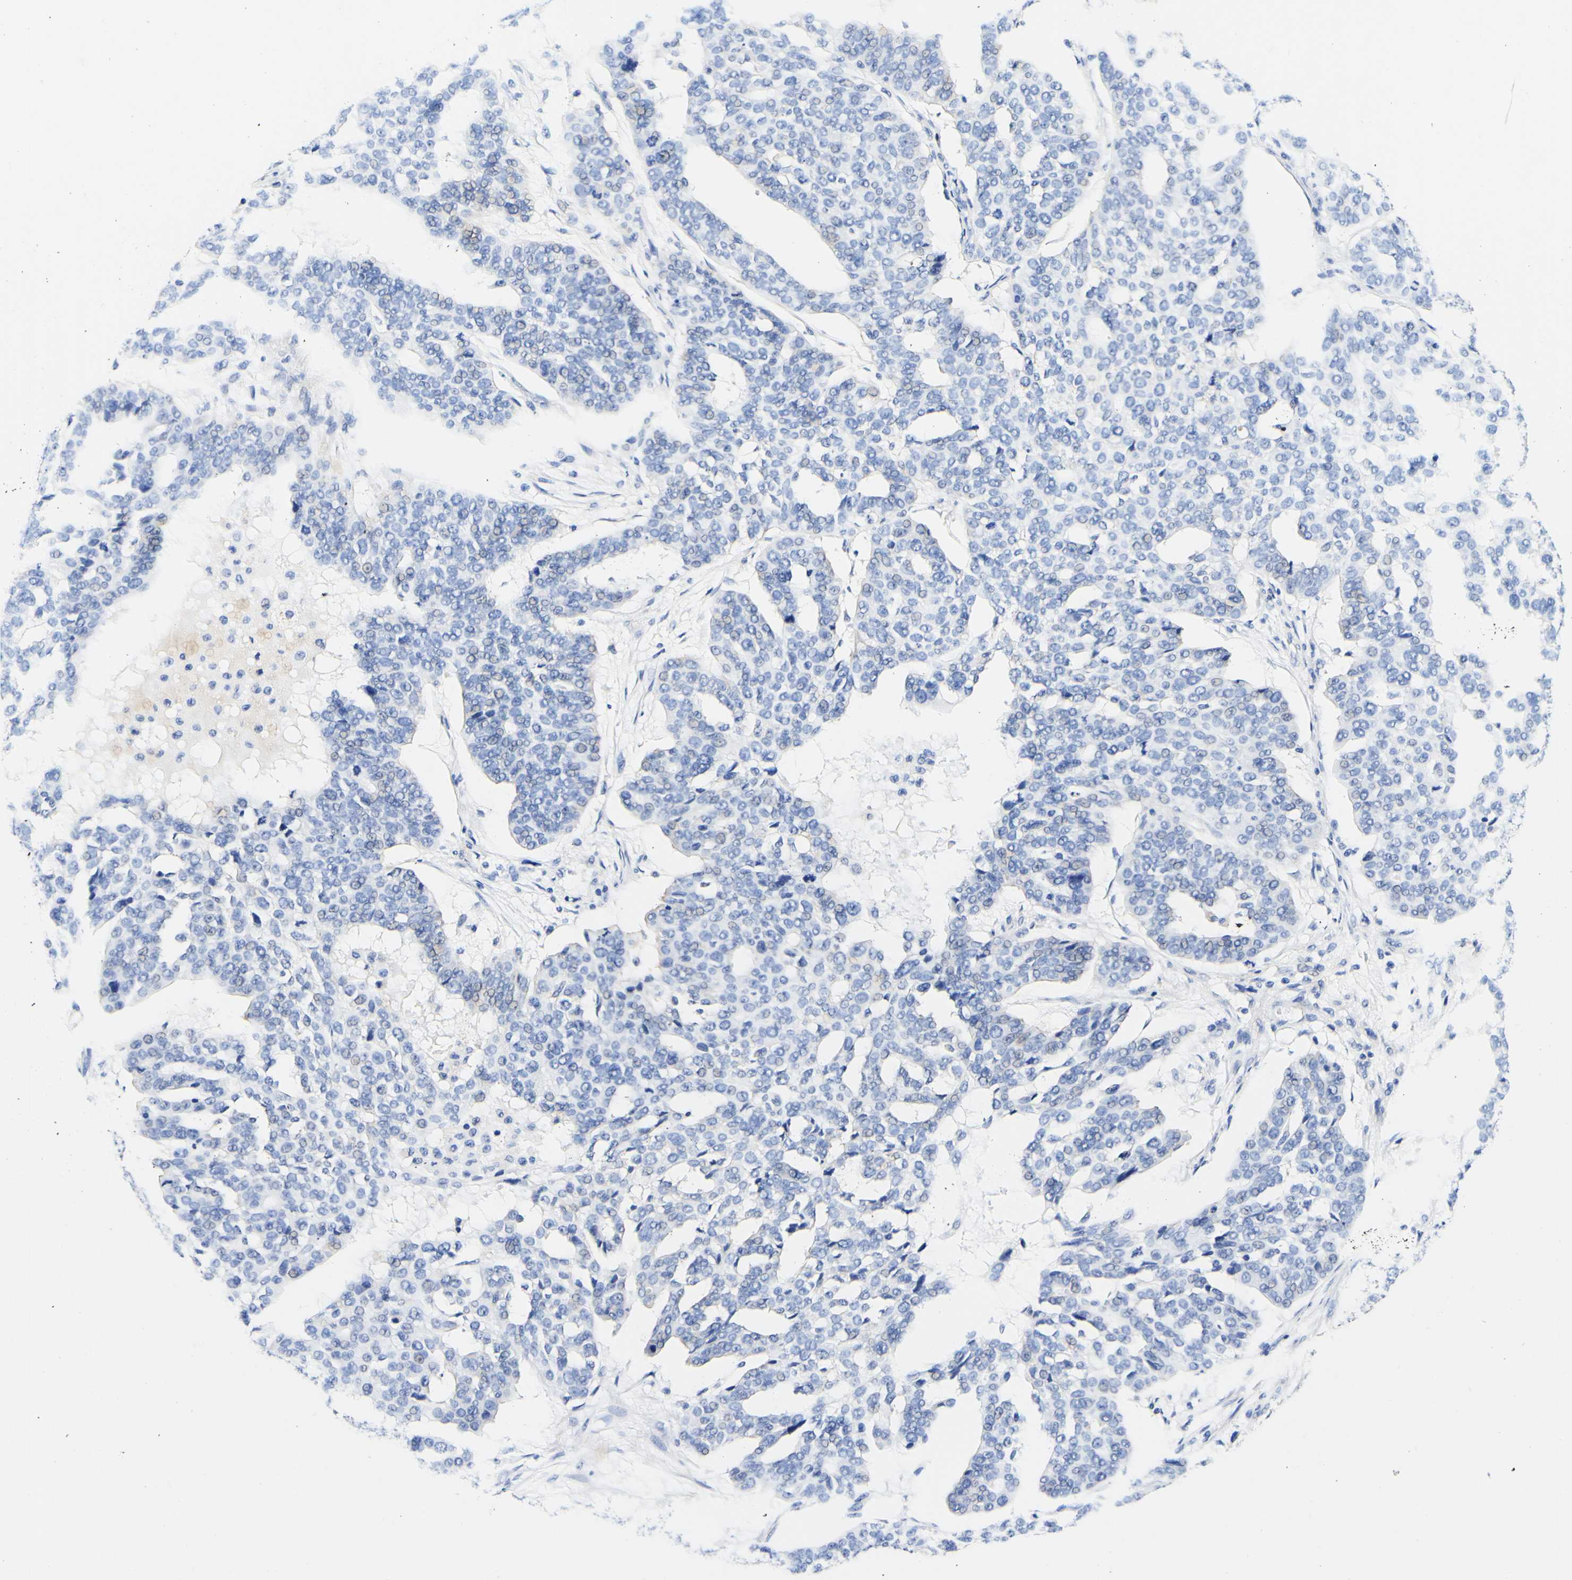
{"staining": {"intensity": "negative", "quantity": "none", "location": "none"}, "tissue": "ovarian cancer", "cell_type": "Tumor cells", "image_type": "cancer", "snomed": [{"axis": "morphology", "description": "Cystadenocarcinoma, serous, NOS"}, {"axis": "topography", "description": "Ovary"}], "caption": "Immunohistochemistry (IHC) histopathology image of neoplastic tissue: human ovarian cancer (serous cystadenocarcinoma) stained with DAB (3,3'-diaminobenzidine) displays no significant protein expression in tumor cells.", "gene": "CAMK4", "patient": {"sex": "female", "age": 59}}